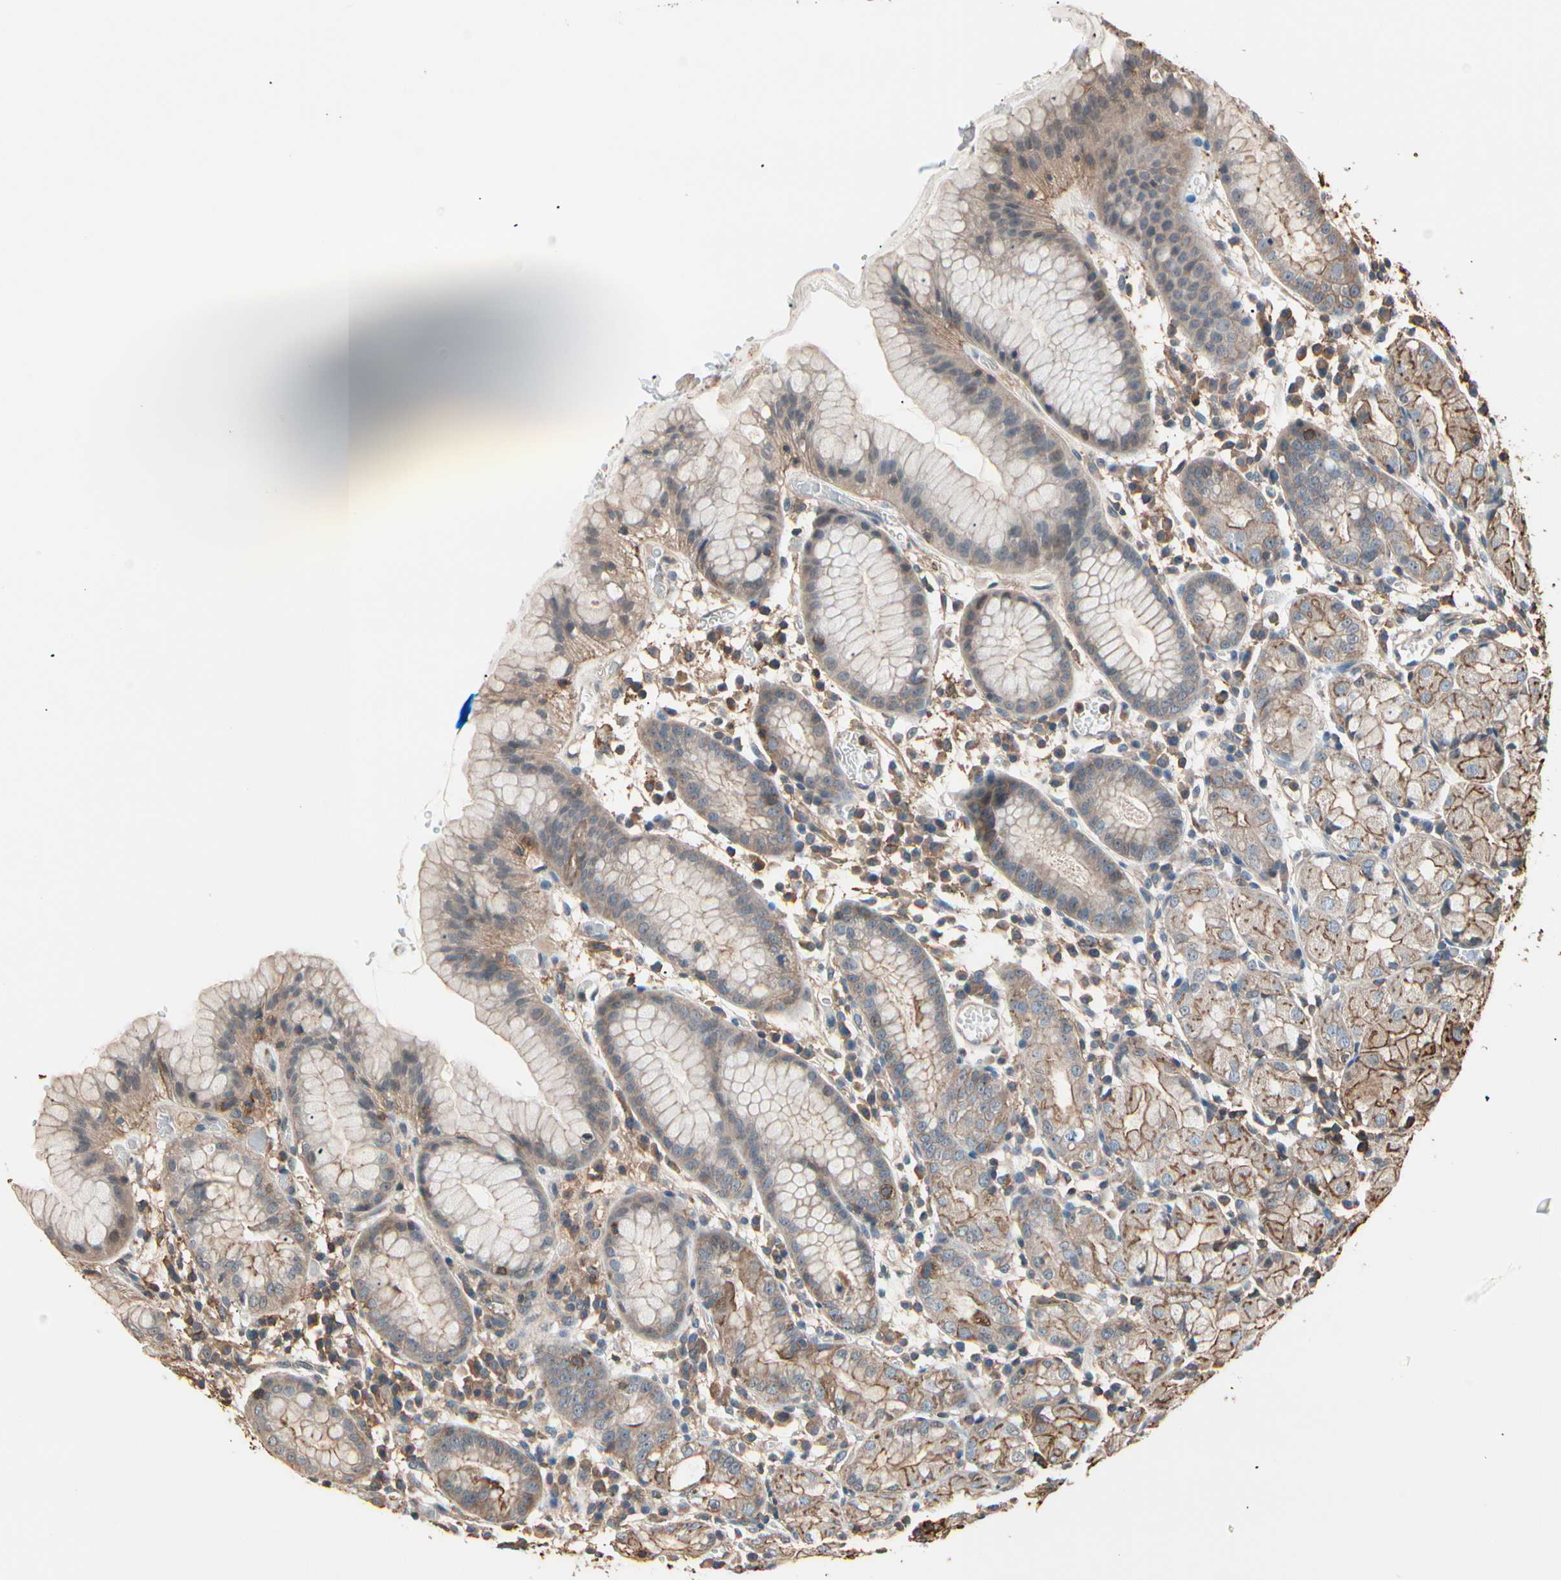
{"staining": {"intensity": "moderate", "quantity": ">75%", "location": "cytoplasmic/membranous"}, "tissue": "stomach", "cell_type": "Glandular cells", "image_type": "normal", "snomed": [{"axis": "morphology", "description": "Normal tissue, NOS"}, {"axis": "topography", "description": "Stomach"}, {"axis": "topography", "description": "Stomach, lower"}], "caption": "Immunohistochemistry (IHC) image of unremarkable stomach: human stomach stained using immunohistochemistry reveals medium levels of moderate protein expression localized specifically in the cytoplasmic/membranous of glandular cells, appearing as a cytoplasmic/membranous brown color.", "gene": "MAPK13", "patient": {"sex": "female", "age": 75}}